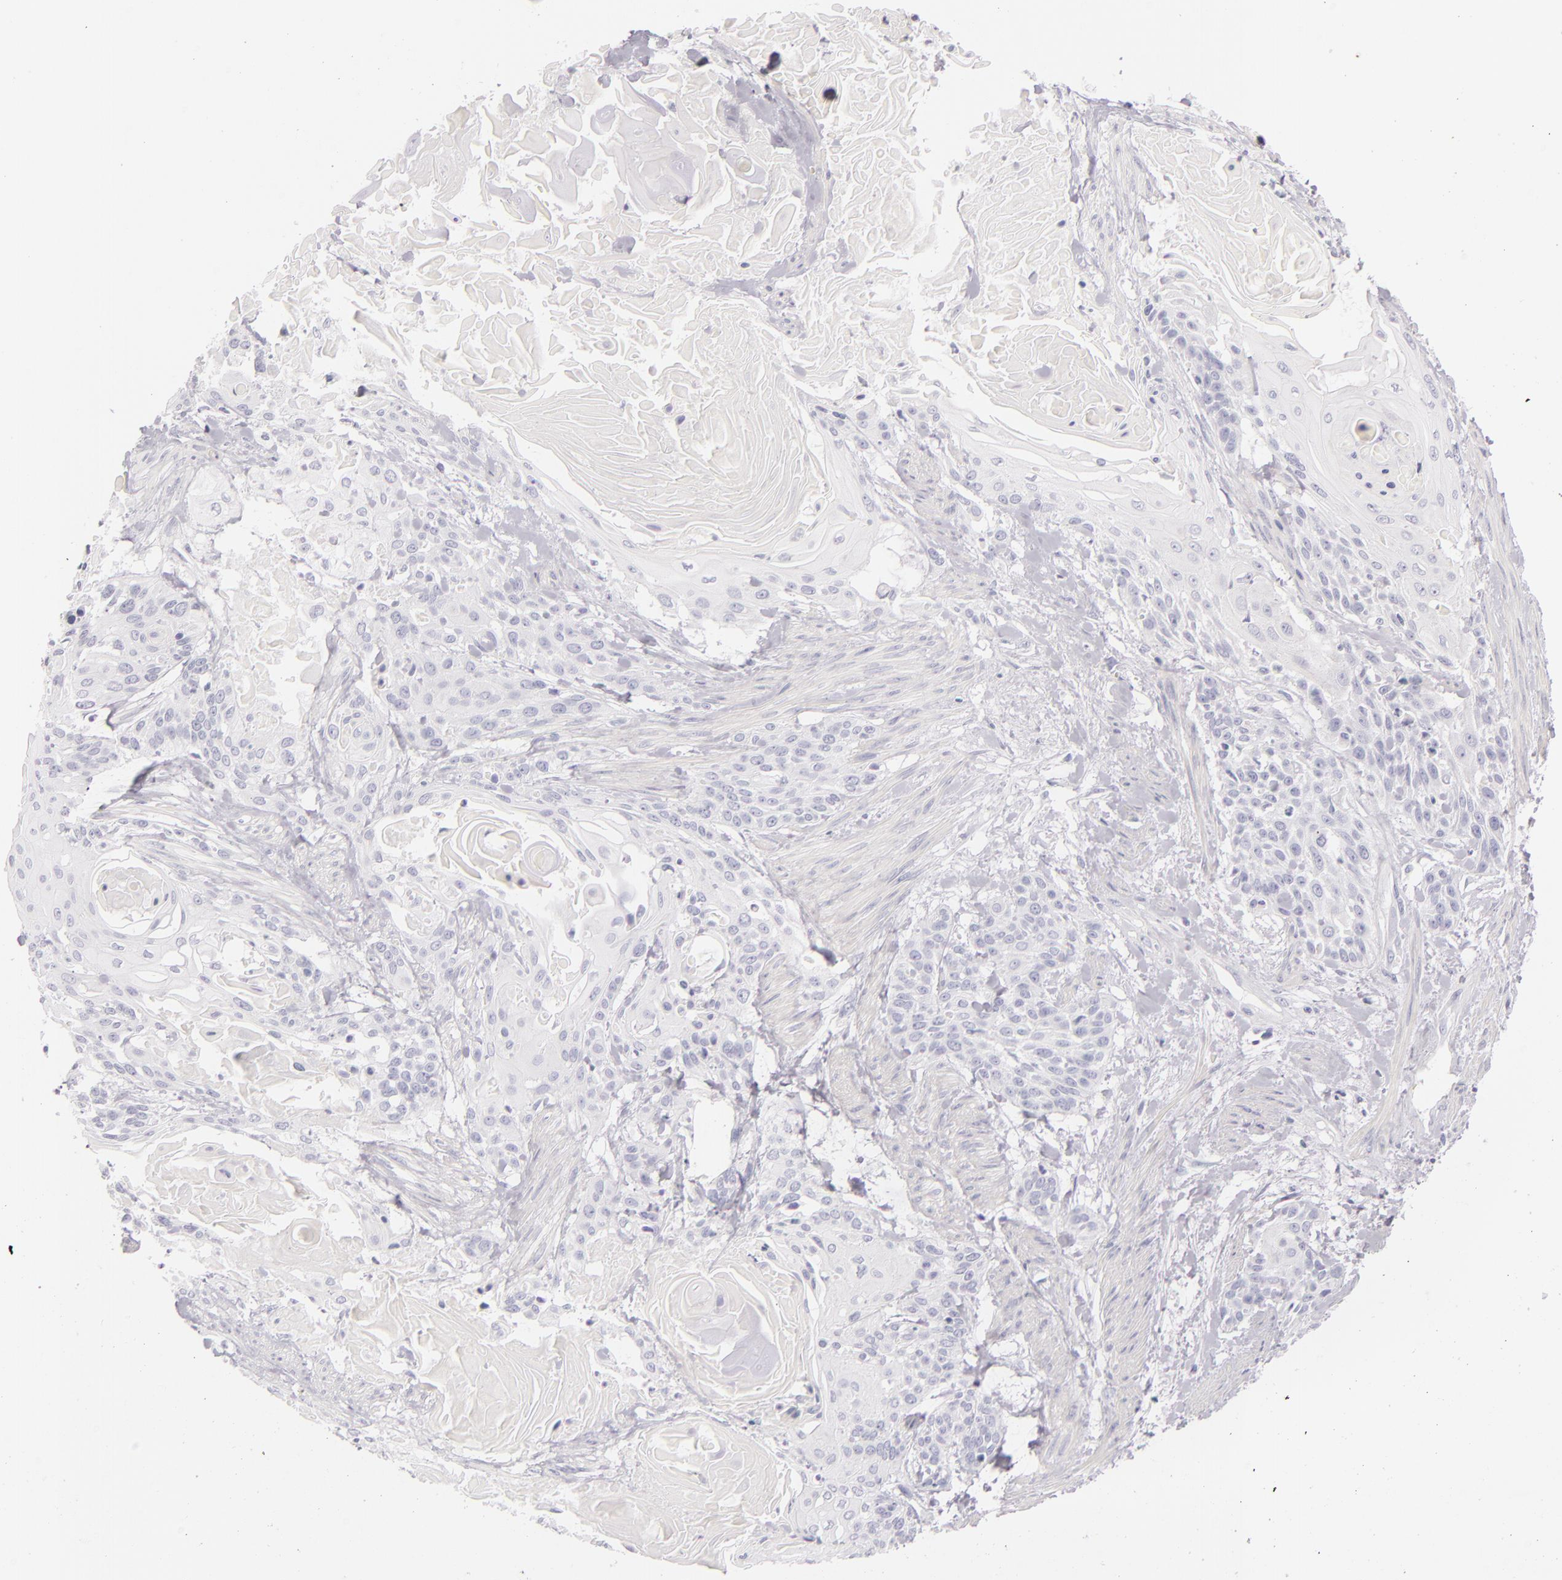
{"staining": {"intensity": "negative", "quantity": "none", "location": "none"}, "tissue": "cervical cancer", "cell_type": "Tumor cells", "image_type": "cancer", "snomed": [{"axis": "morphology", "description": "Squamous cell carcinoma, NOS"}, {"axis": "topography", "description": "Cervix"}], "caption": "Immunohistochemical staining of cervical squamous cell carcinoma displays no significant expression in tumor cells.", "gene": "FABP1", "patient": {"sex": "female", "age": 57}}